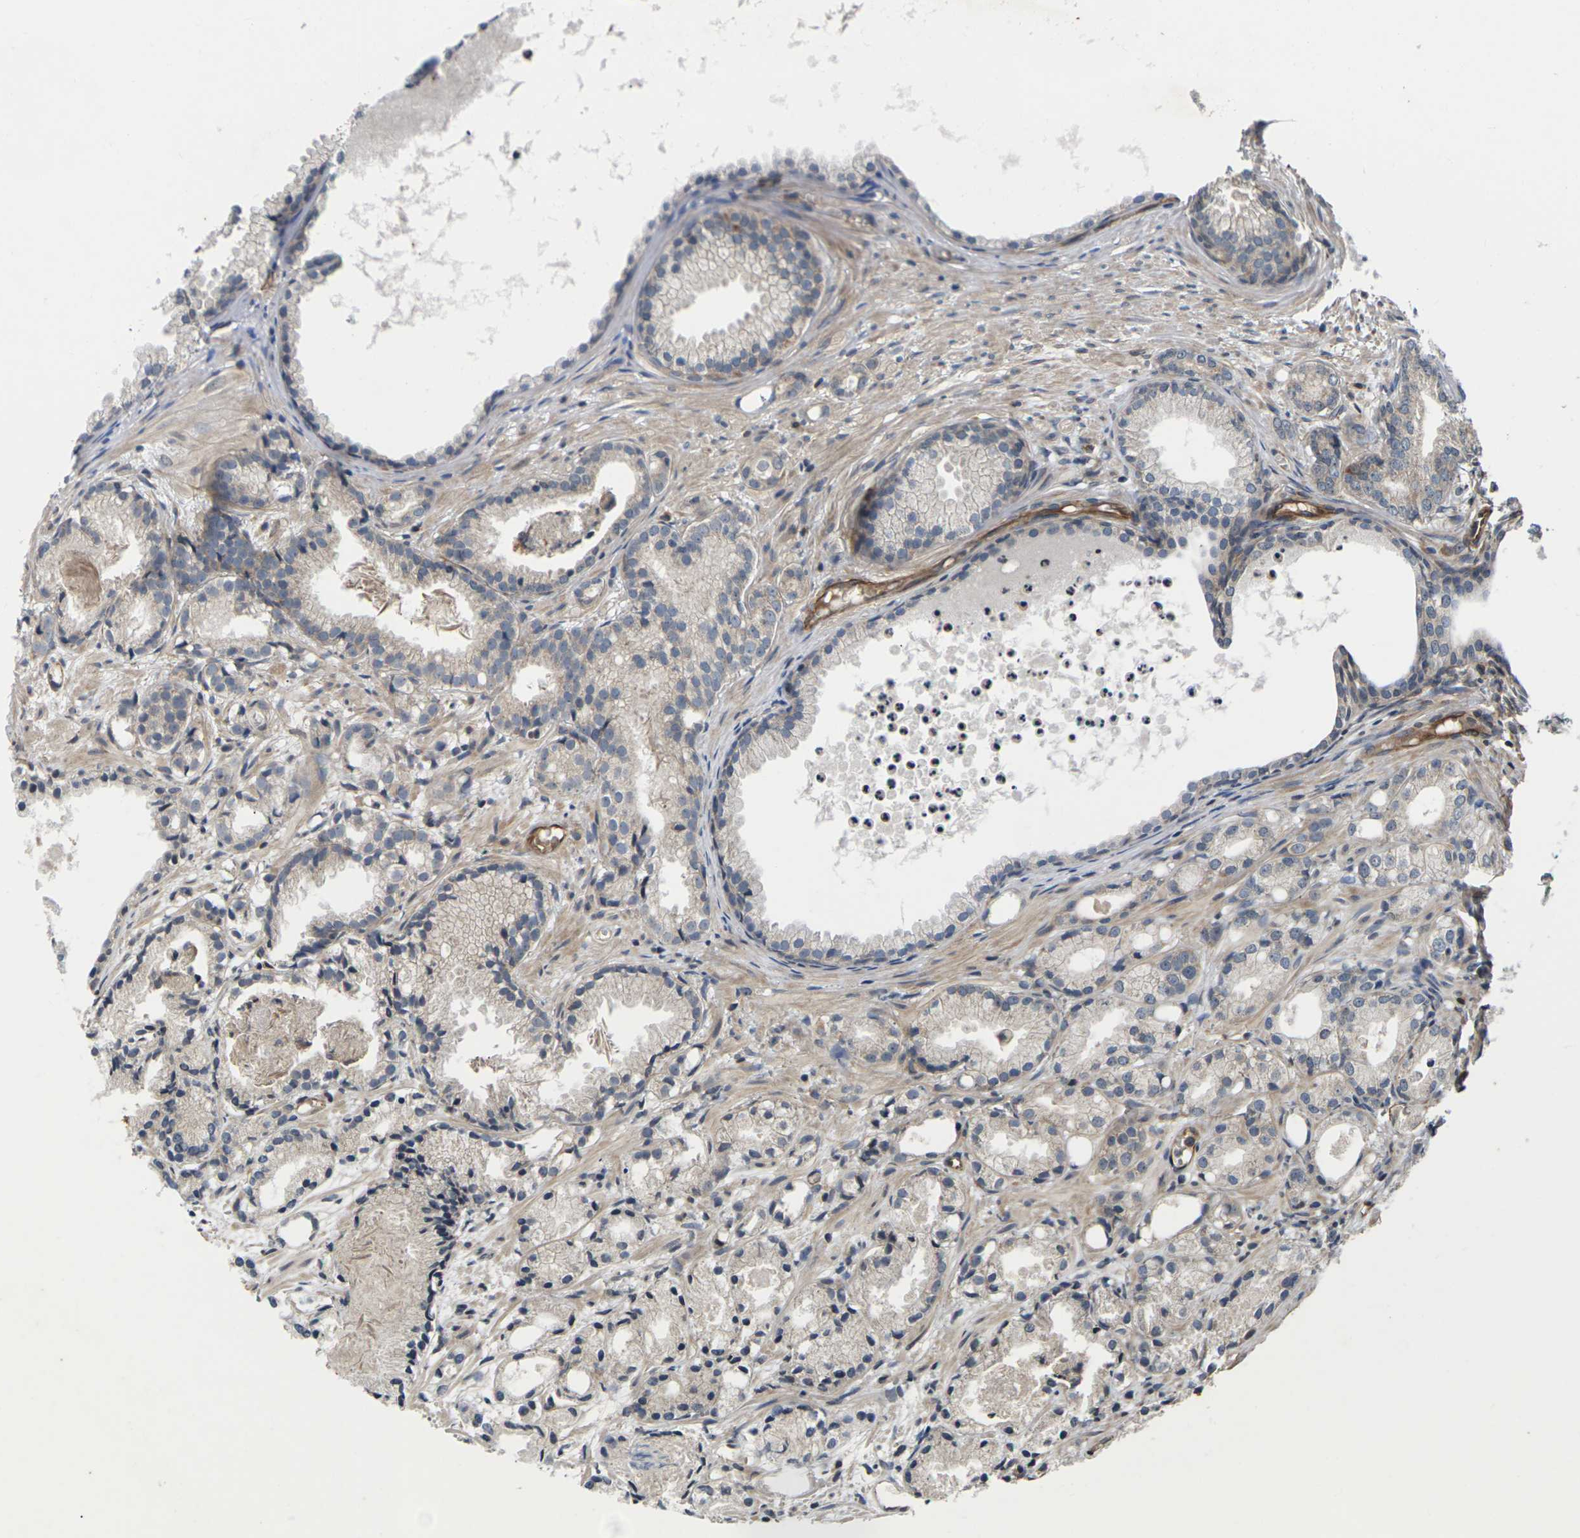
{"staining": {"intensity": "weak", "quantity": ">75%", "location": "cytoplasmic/membranous"}, "tissue": "prostate cancer", "cell_type": "Tumor cells", "image_type": "cancer", "snomed": [{"axis": "morphology", "description": "Adenocarcinoma, Low grade"}, {"axis": "topography", "description": "Prostate"}], "caption": "The histopathology image exhibits immunohistochemical staining of prostate low-grade adenocarcinoma. There is weak cytoplasmic/membranous expression is identified in approximately >75% of tumor cells. Using DAB (brown) and hematoxylin (blue) stains, captured at high magnification using brightfield microscopy.", "gene": "DKK2", "patient": {"sex": "male", "age": 72}}